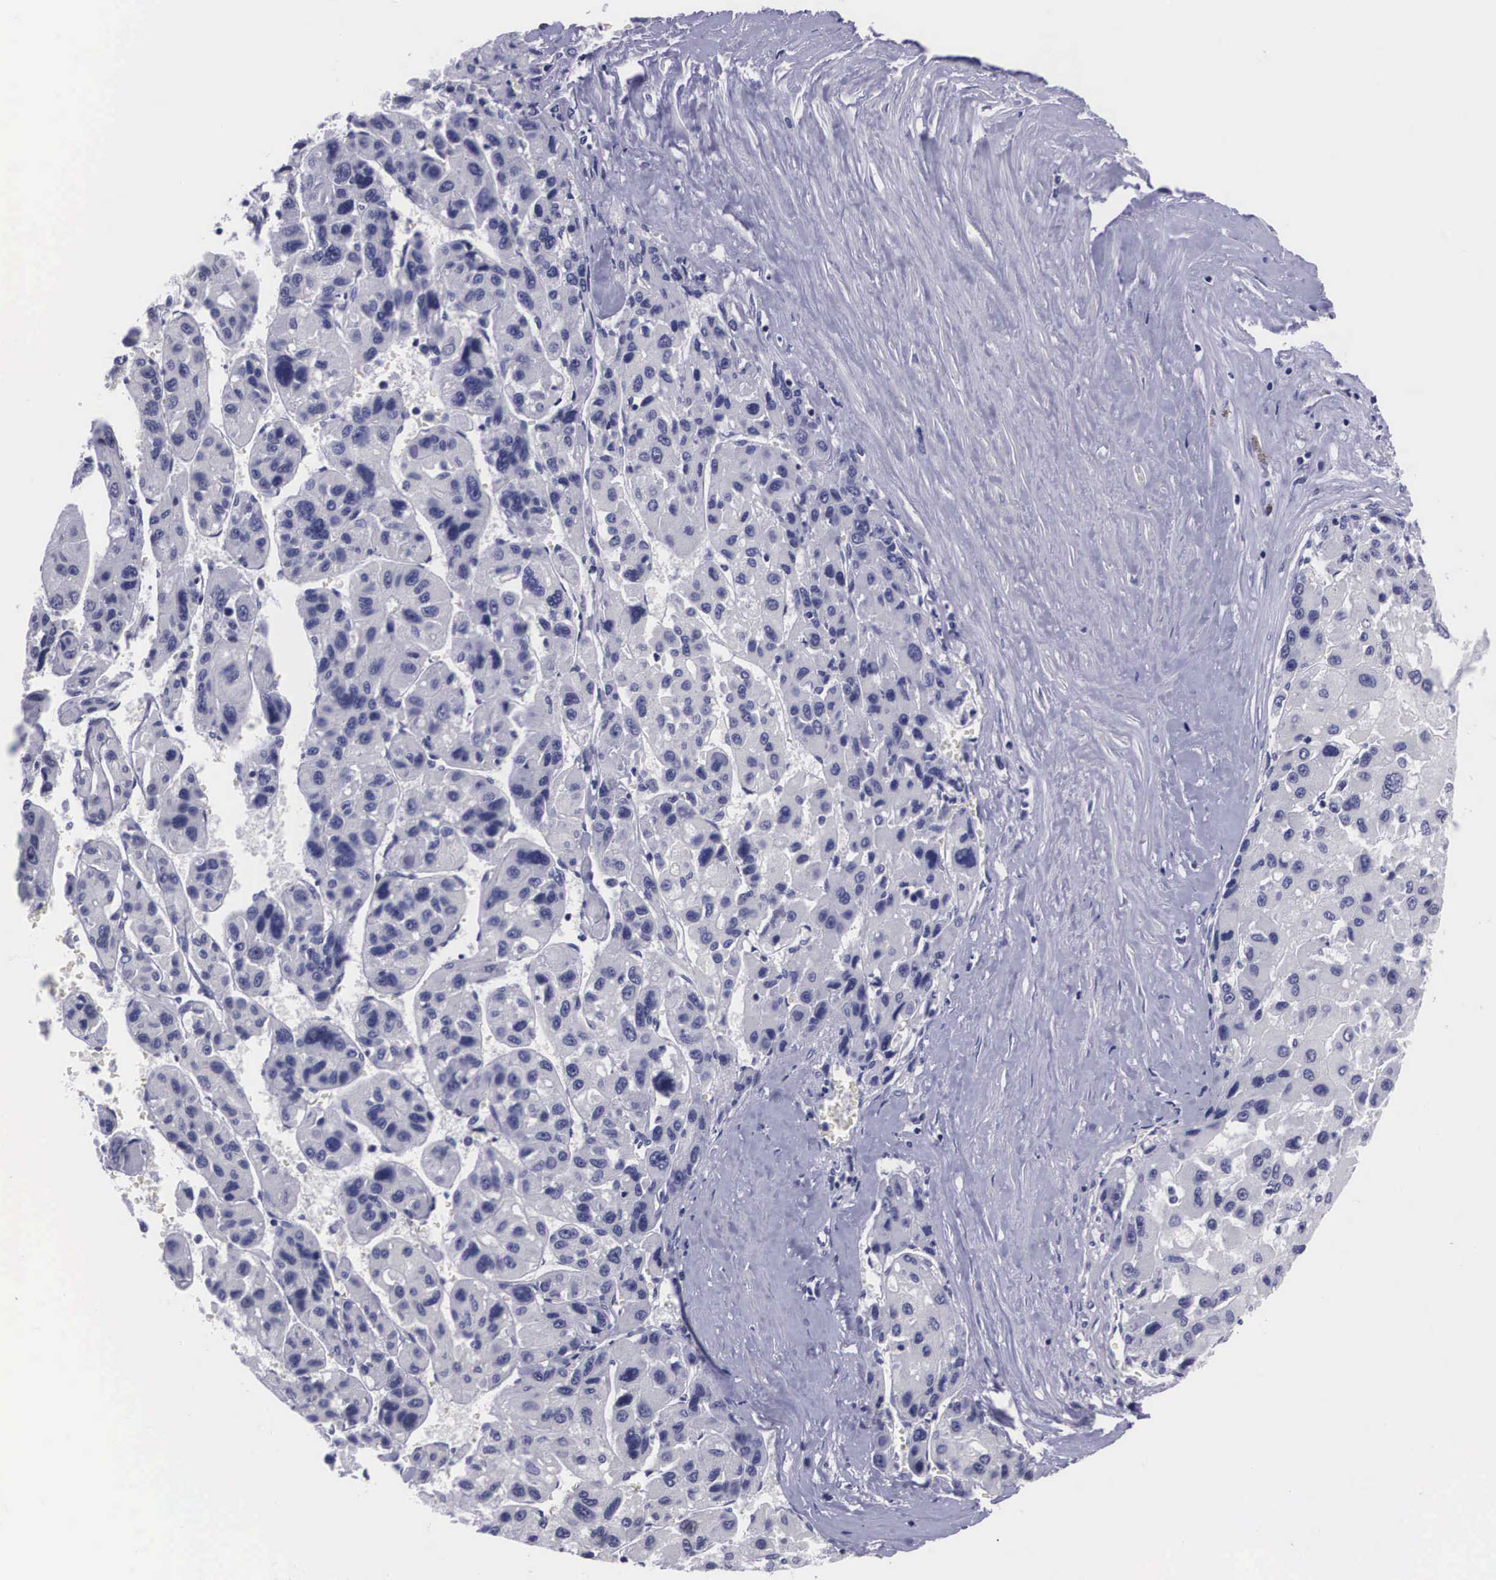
{"staining": {"intensity": "negative", "quantity": "none", "location": "none"}, "tissue": "liver cancer", "cell_type": "Tumor cells", "image_type": "cancer", "snomed": [{"axis": "morphology", "description": "Carcinoma, Hepatocellular, NOS"}, {"axis": "topography", "description": "Liver"}], "caption": "Tumor cells show no significant positivity in liver cancer.", "gene": "C22orf31", "patient": {"sex": "male", "age": 64}}